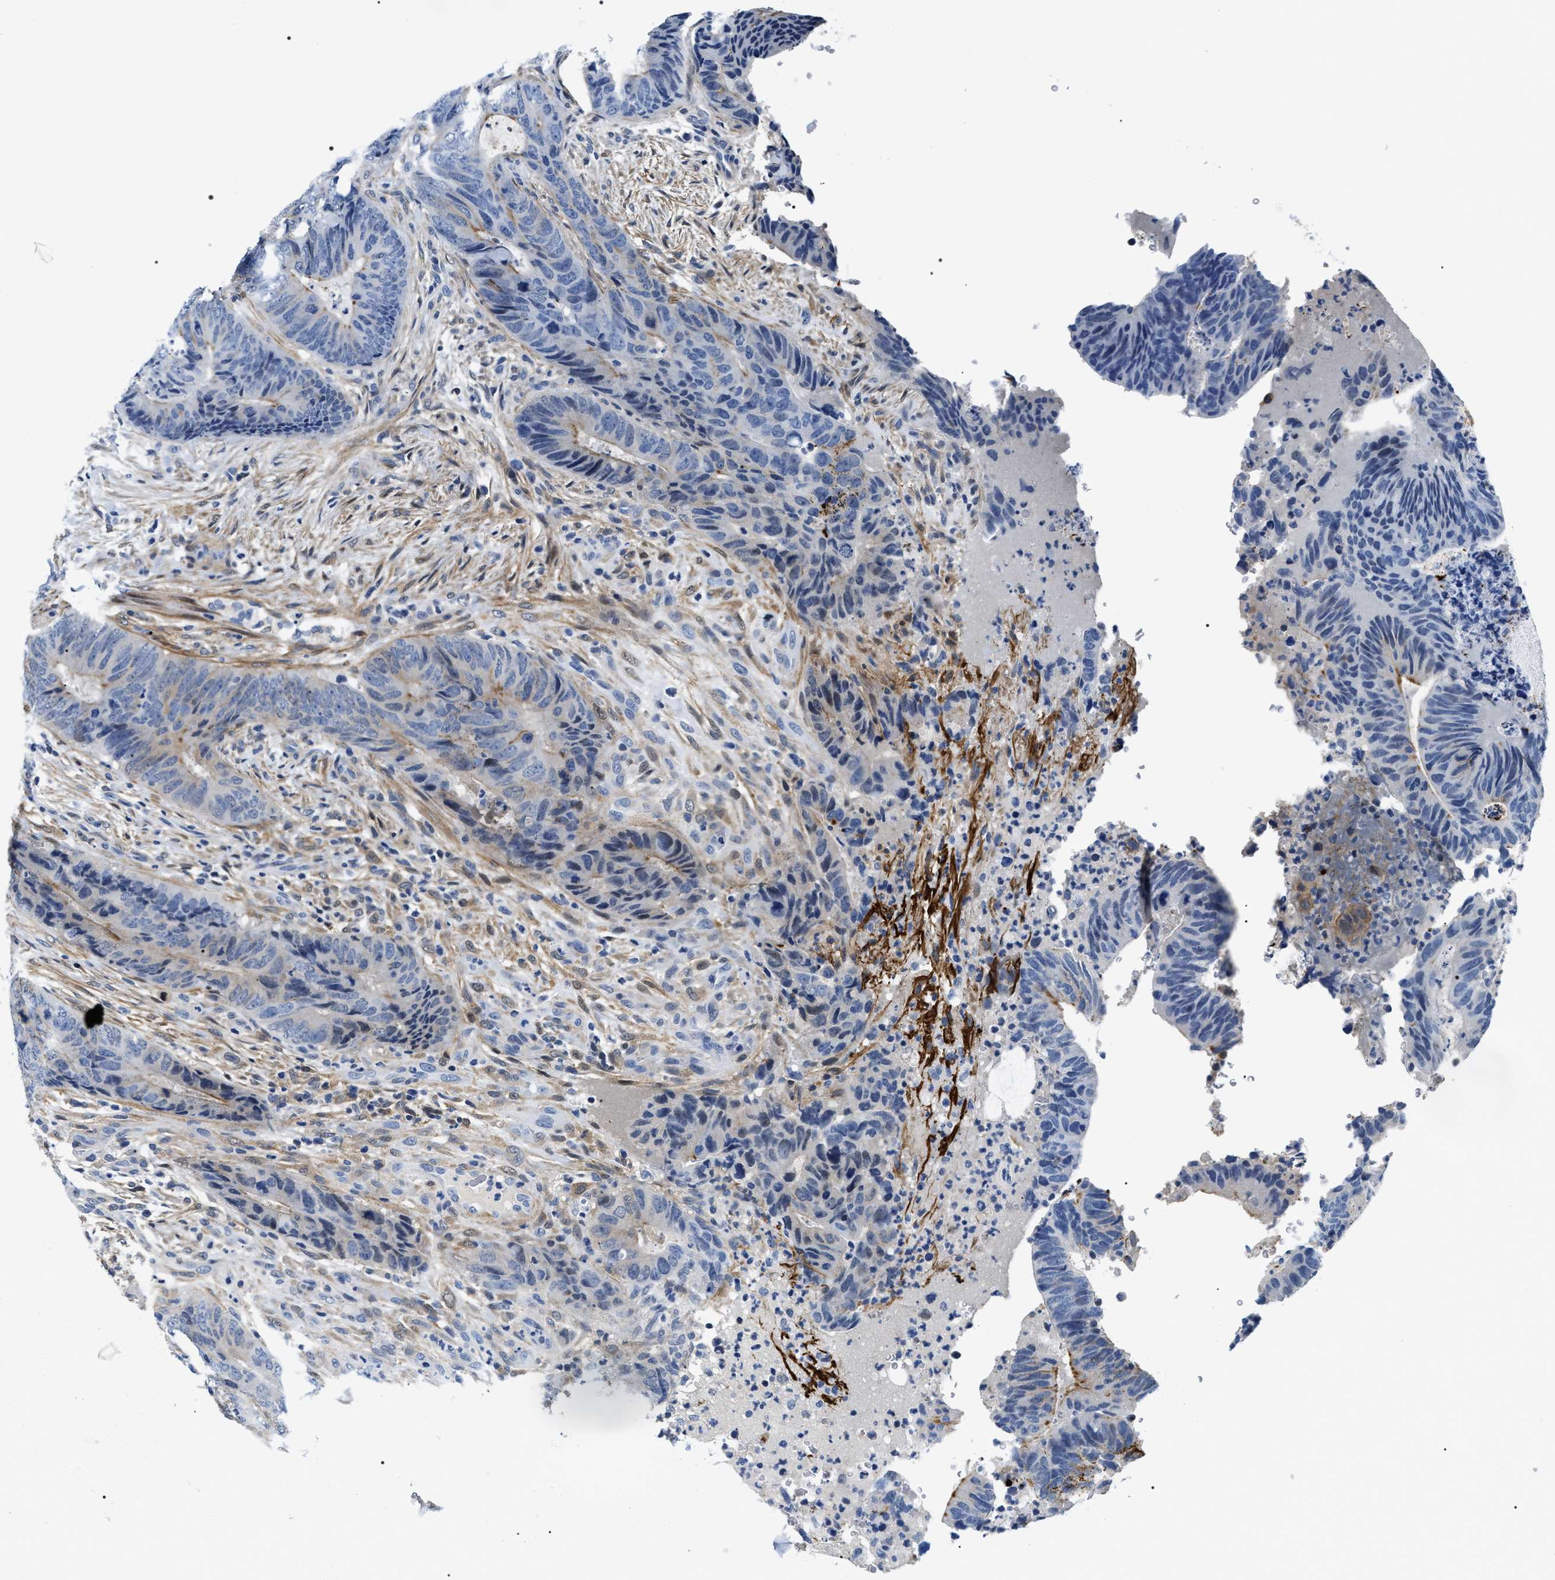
{"staining": {"intensity": "weak", "quantity": "<25%", "location": "cytoplasmic/membranous"}, "tissue": "colorectal cancer", "cell_type": "Tumor cells", "image_type": "cancer", "snomed": [{"axis": "morphology", "description": "Adenocarcinoma, NOS"}, {"axis": "topography", "description": "Colon"}], "caption": "High power microscopy image of an immunohistochemistry histopathology image of colorectal adenocarcinoma, revealing no significant staining in tumor cells.", "gene": "BAG2", "patient": {"sex": "male", "age": 56}}